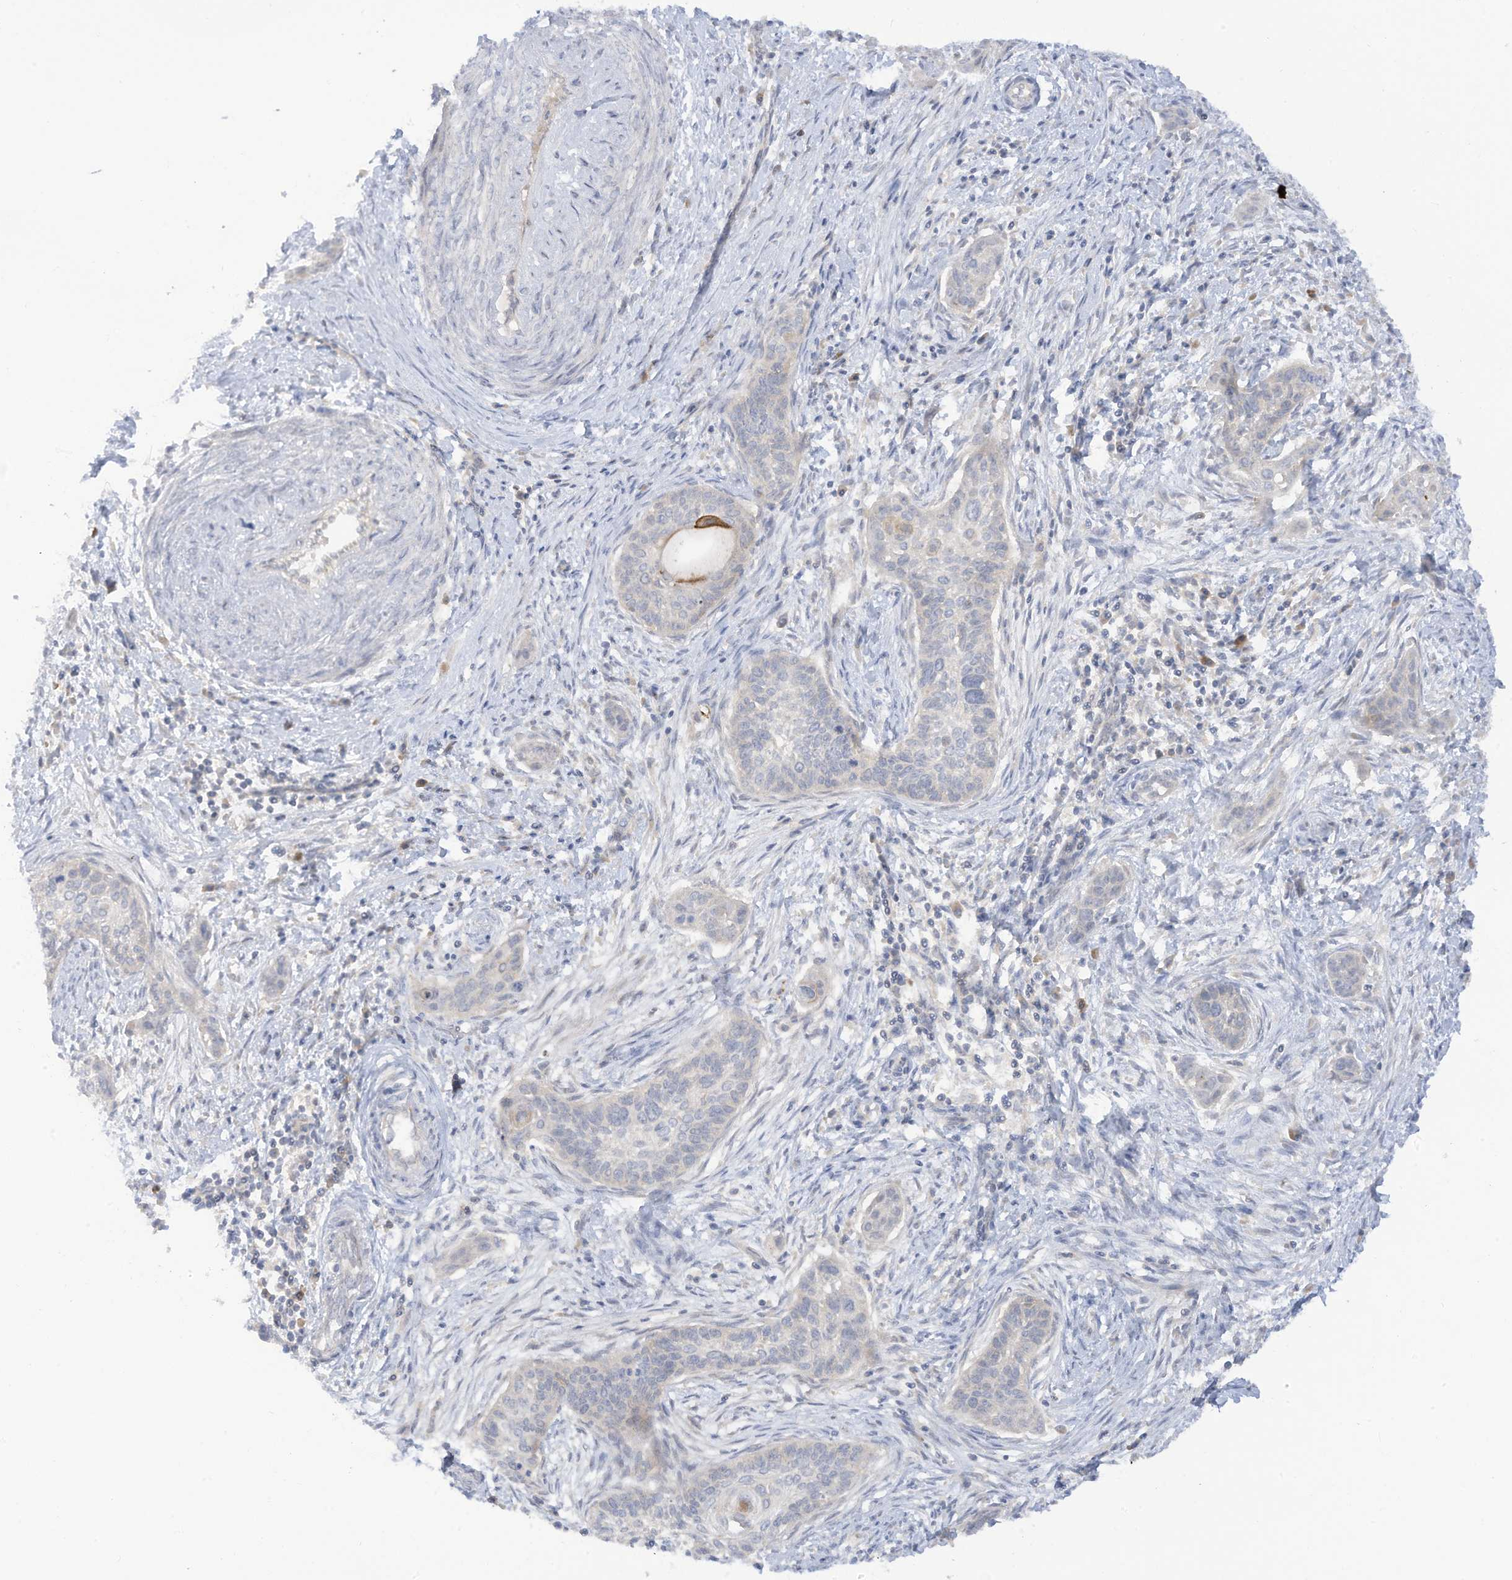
{"staining": {"intensity": "negative", "quantity": "none", "location": "none"}, "tissue": "cervical cancer", "cell_type": "Tumor cells", "image_type": "cancer", "snomed": [{"axis": "morphology", "description": "Squamous cell carcinoma, NOS"}, {"axis": "topography", "description": "Cervix"}], "caption": "IHC histopathology image of cervical squamous cell carcinoma stained for a protein (brown), which exhibits no expression in tumor cells. The staining is performed using DAB (3,3'-diaminobenzidine) brown chromogen with nuclei counter-stained in using hematoxylin.", "gene": "LRRN2", "patient": {"sex": "female", "age": 33}}